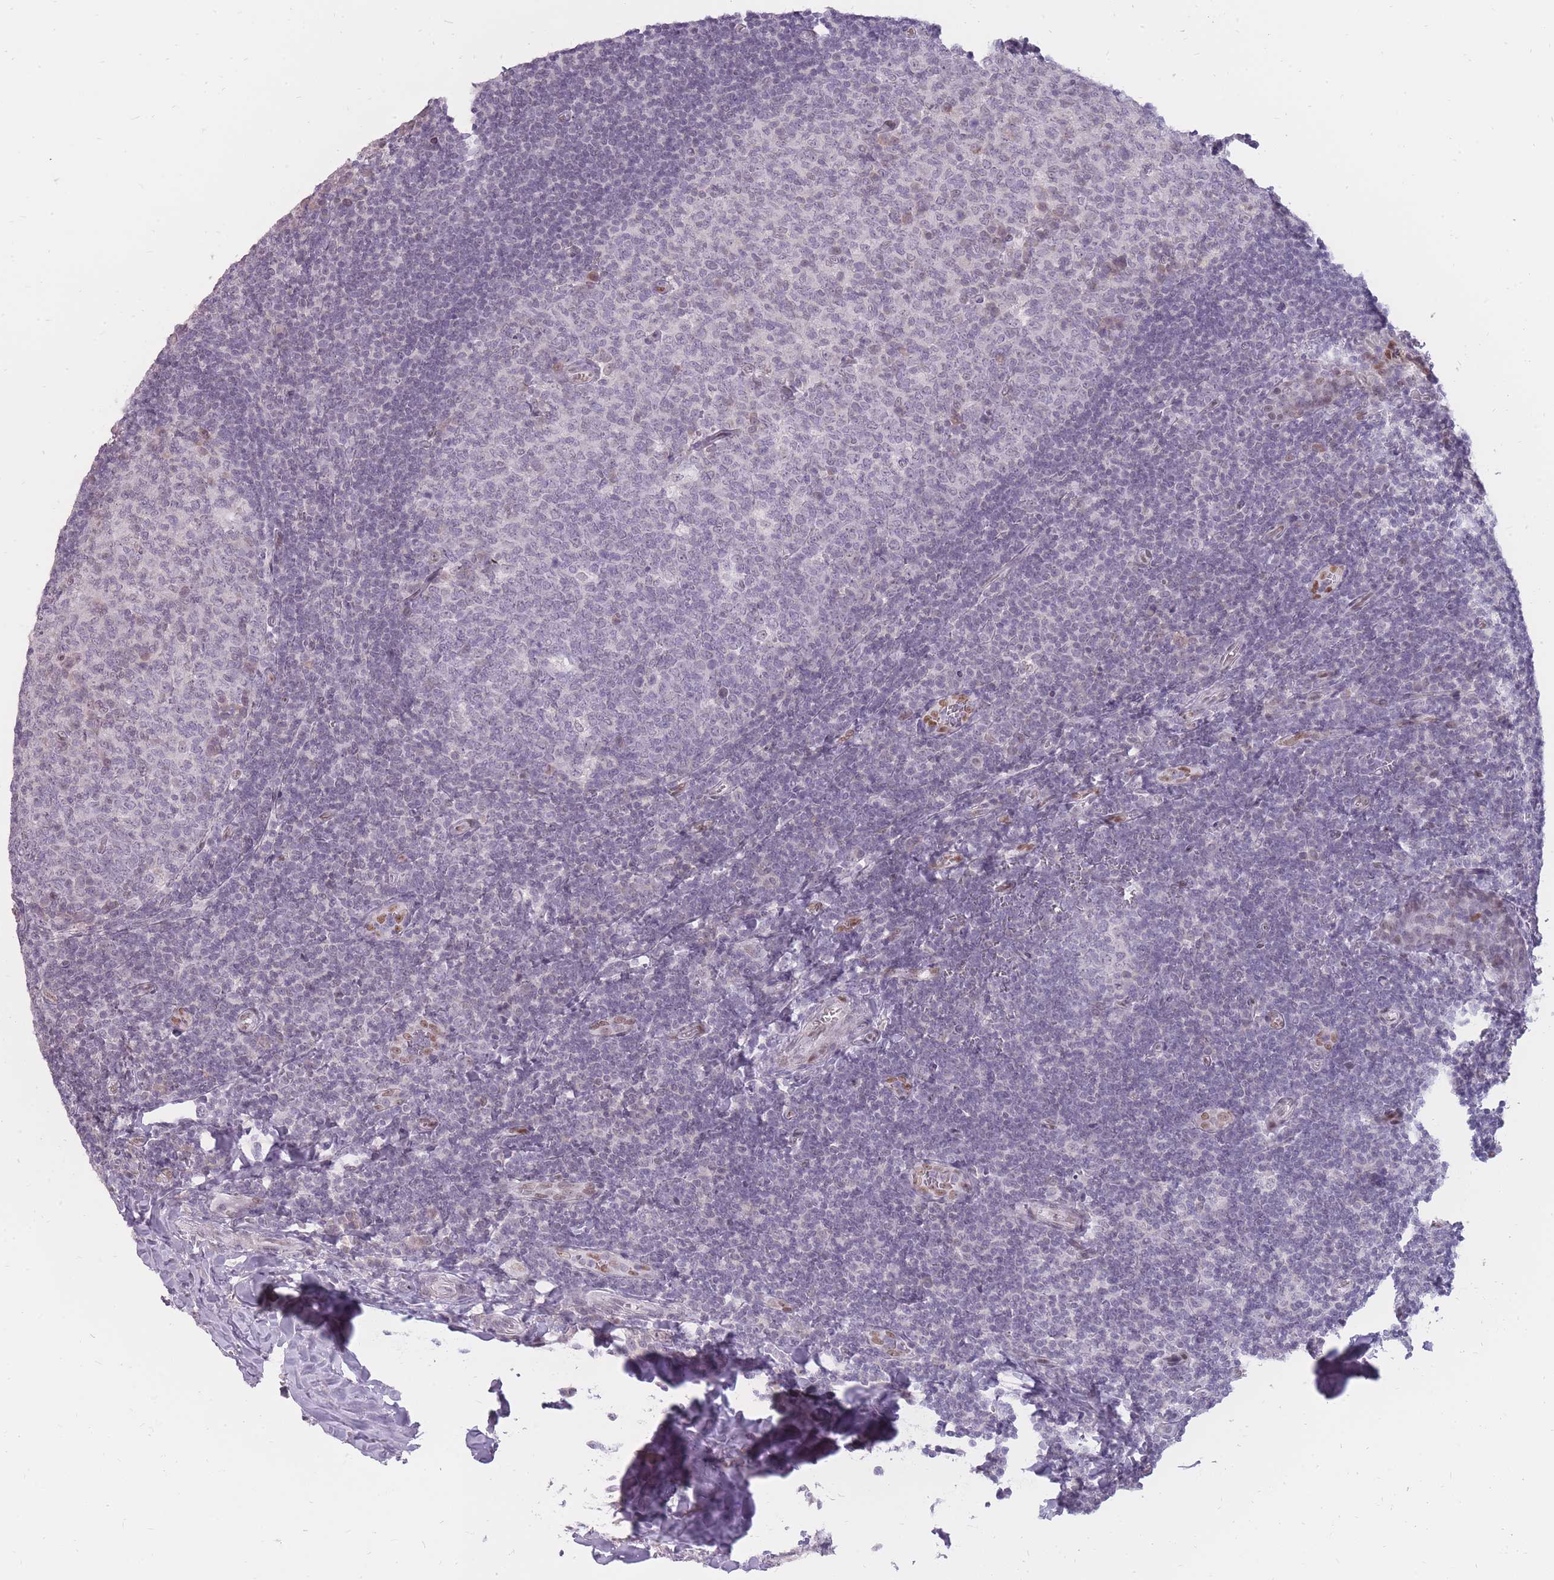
{"staining": {"intensity": "negative", "quantity": "none", "location": "none"}, "tissue": "tonsil", "cell_type": "Germinal center cells", "image_type": "normal", "snomed": [{"axis": "morphology", "description": "Normal tissue, NOS"}, {"axis": "topography", "description": "Tonsil"}], "caption": "Germinal center cells are negative for brown protein staining in unremarkable tonsil. The staining was performed using DAB (3,3'-diaminobenzidine) to visualize the protein expression in brown, while the nuclei were stained in blue with hematoxylin (Magnification: 20x).", "gene": "POM121C", "patient": {"sex": "male", "age": 27}}